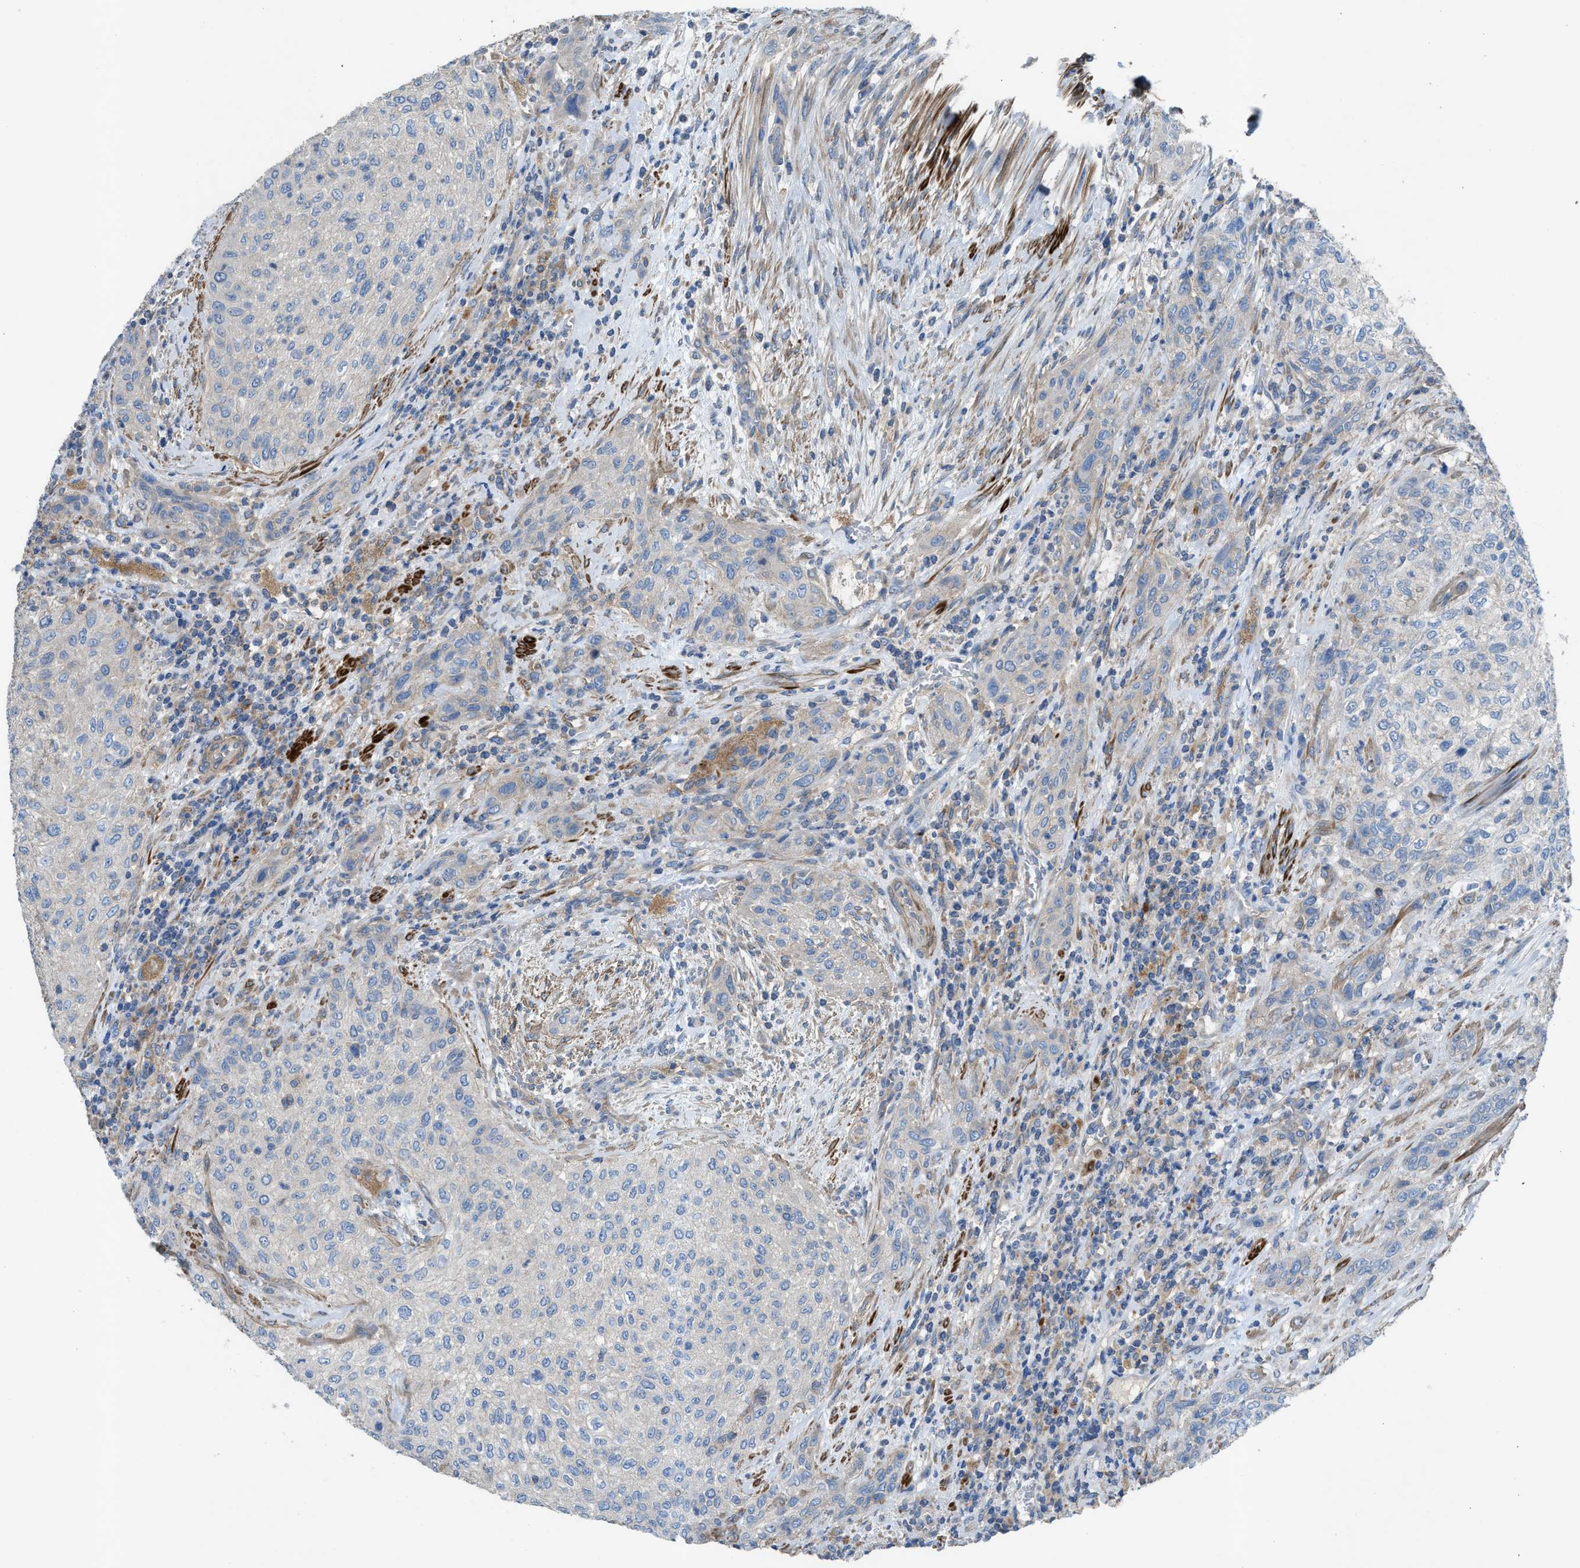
{"staining": {"intensity": "negative", "quantity": "none", "location": "none"}, "tissue": "urothelial cancer", "cell_type": "Tumor cells", "image_type": "cancer", "snomed": [{"axis": "morphology", "description": "Urothelial carcinoma, Low grade"}, {"axis": "morphology", "description": "Urothelial carcinoma, High grade"}, {"axis": "topography", "description": "Urinary bladder"}], "caption": "Human urothelial carcinoma (high-grade) stained for a protein using immunohistochemistry displays no expression in tumor cells.", "gene": "AOAH", "patient": {"sex": "male", "age": 35}}